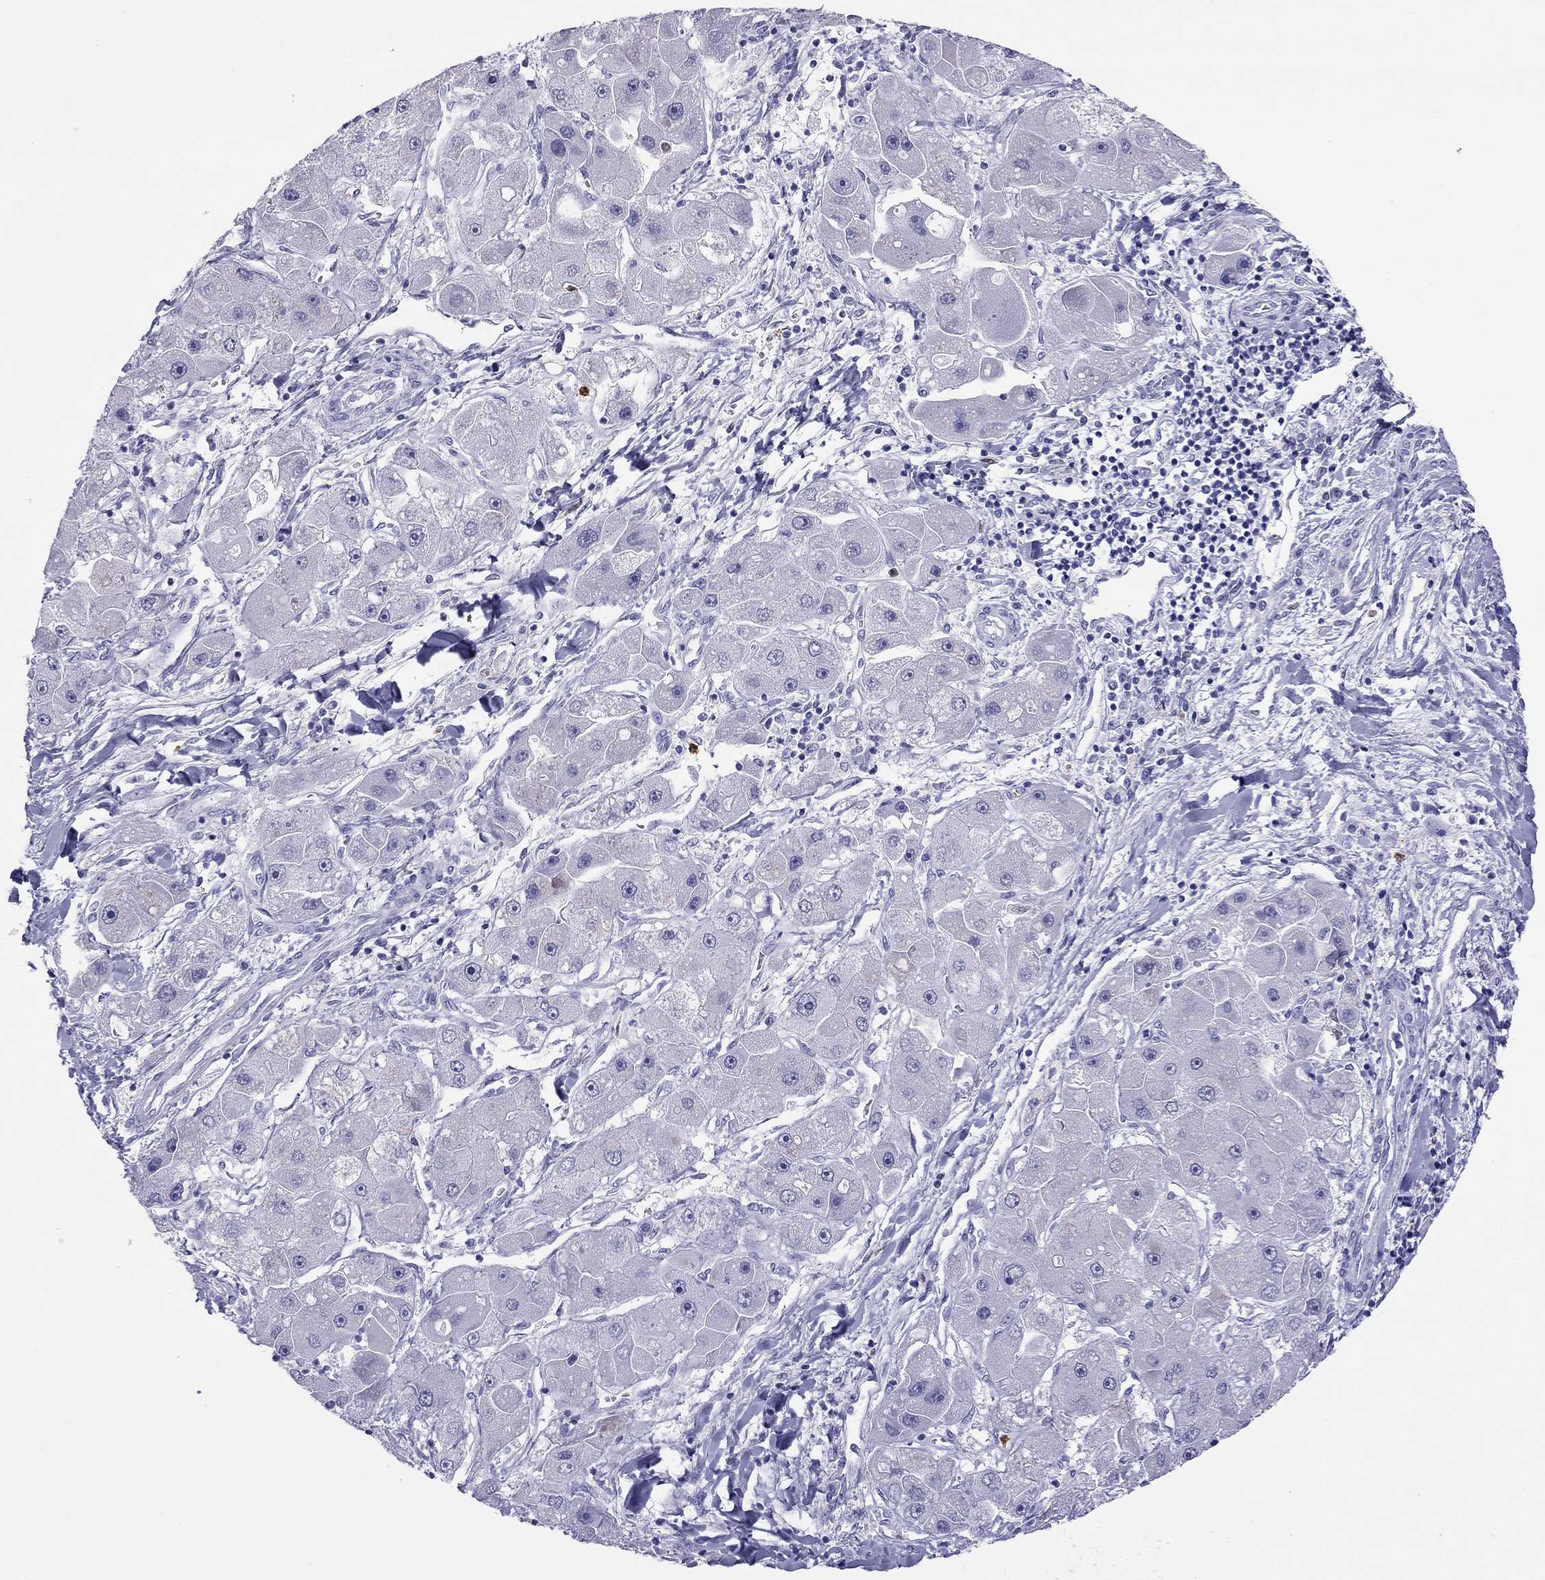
{"staining": {"intensity": "negative", "quantity": "none", "location": "none"}, "tissue": "liver cancer", "cell_type": "Tumor cells", "image_type": "cancer", "snomed": [{"axis": "morphology", "description": "Carcinoma, Hepatocellular, NOS"}, {"axis": "topography", "description": "Liver"}], "caption": "Liver hepatocellular carcinoma stained for a protein using immunohistochemistry displays no expression tumor cells.", "gene": "SLAMF1", "patient": {"sex": "male", "age": 24}}